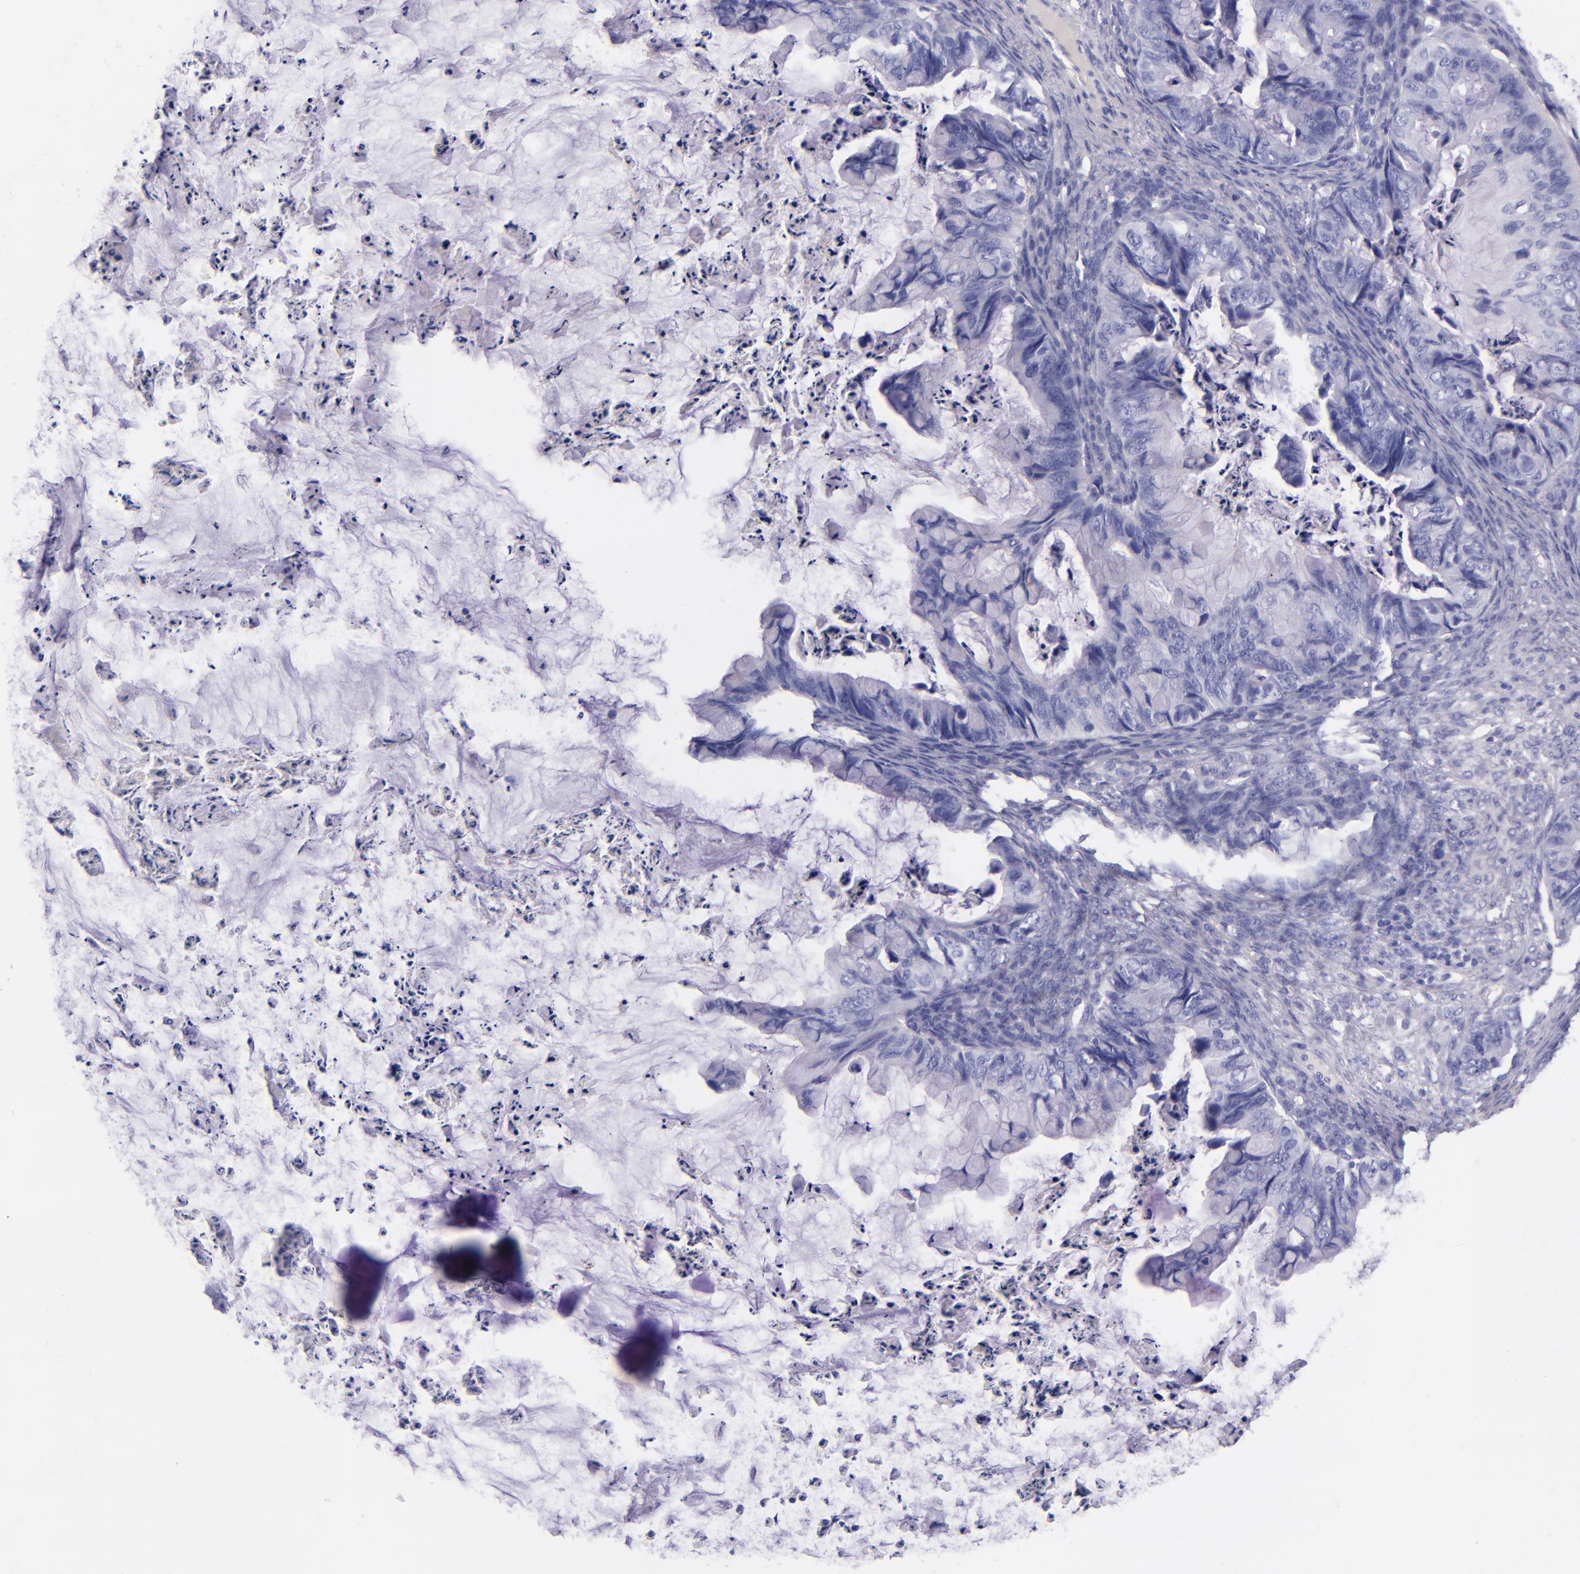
{"staining": {"intensity": "negative", "quantity": "none", "location": "none"}, "tissue": "ovarian cancer", "cell_type": "Tumor cells", "image_type": "cancer", "snomed": [{"axis": "morphology", "description": "Cystadenocarcinoma, mucinous, NOS"}, {"axis": "topography", "description": "Ovary"}], "caption": "An immunohistochemistry (IHC) image of ovarian cancer is shown. There is no staining in tumor cells of ovarian cancer. (Brightfield microscopy of DAB (3,3'-diaminobenzidine) immunohistochemistry at high magnification).", "gene": "LAG3", "patient": {"sex": "female", "age": 36}}